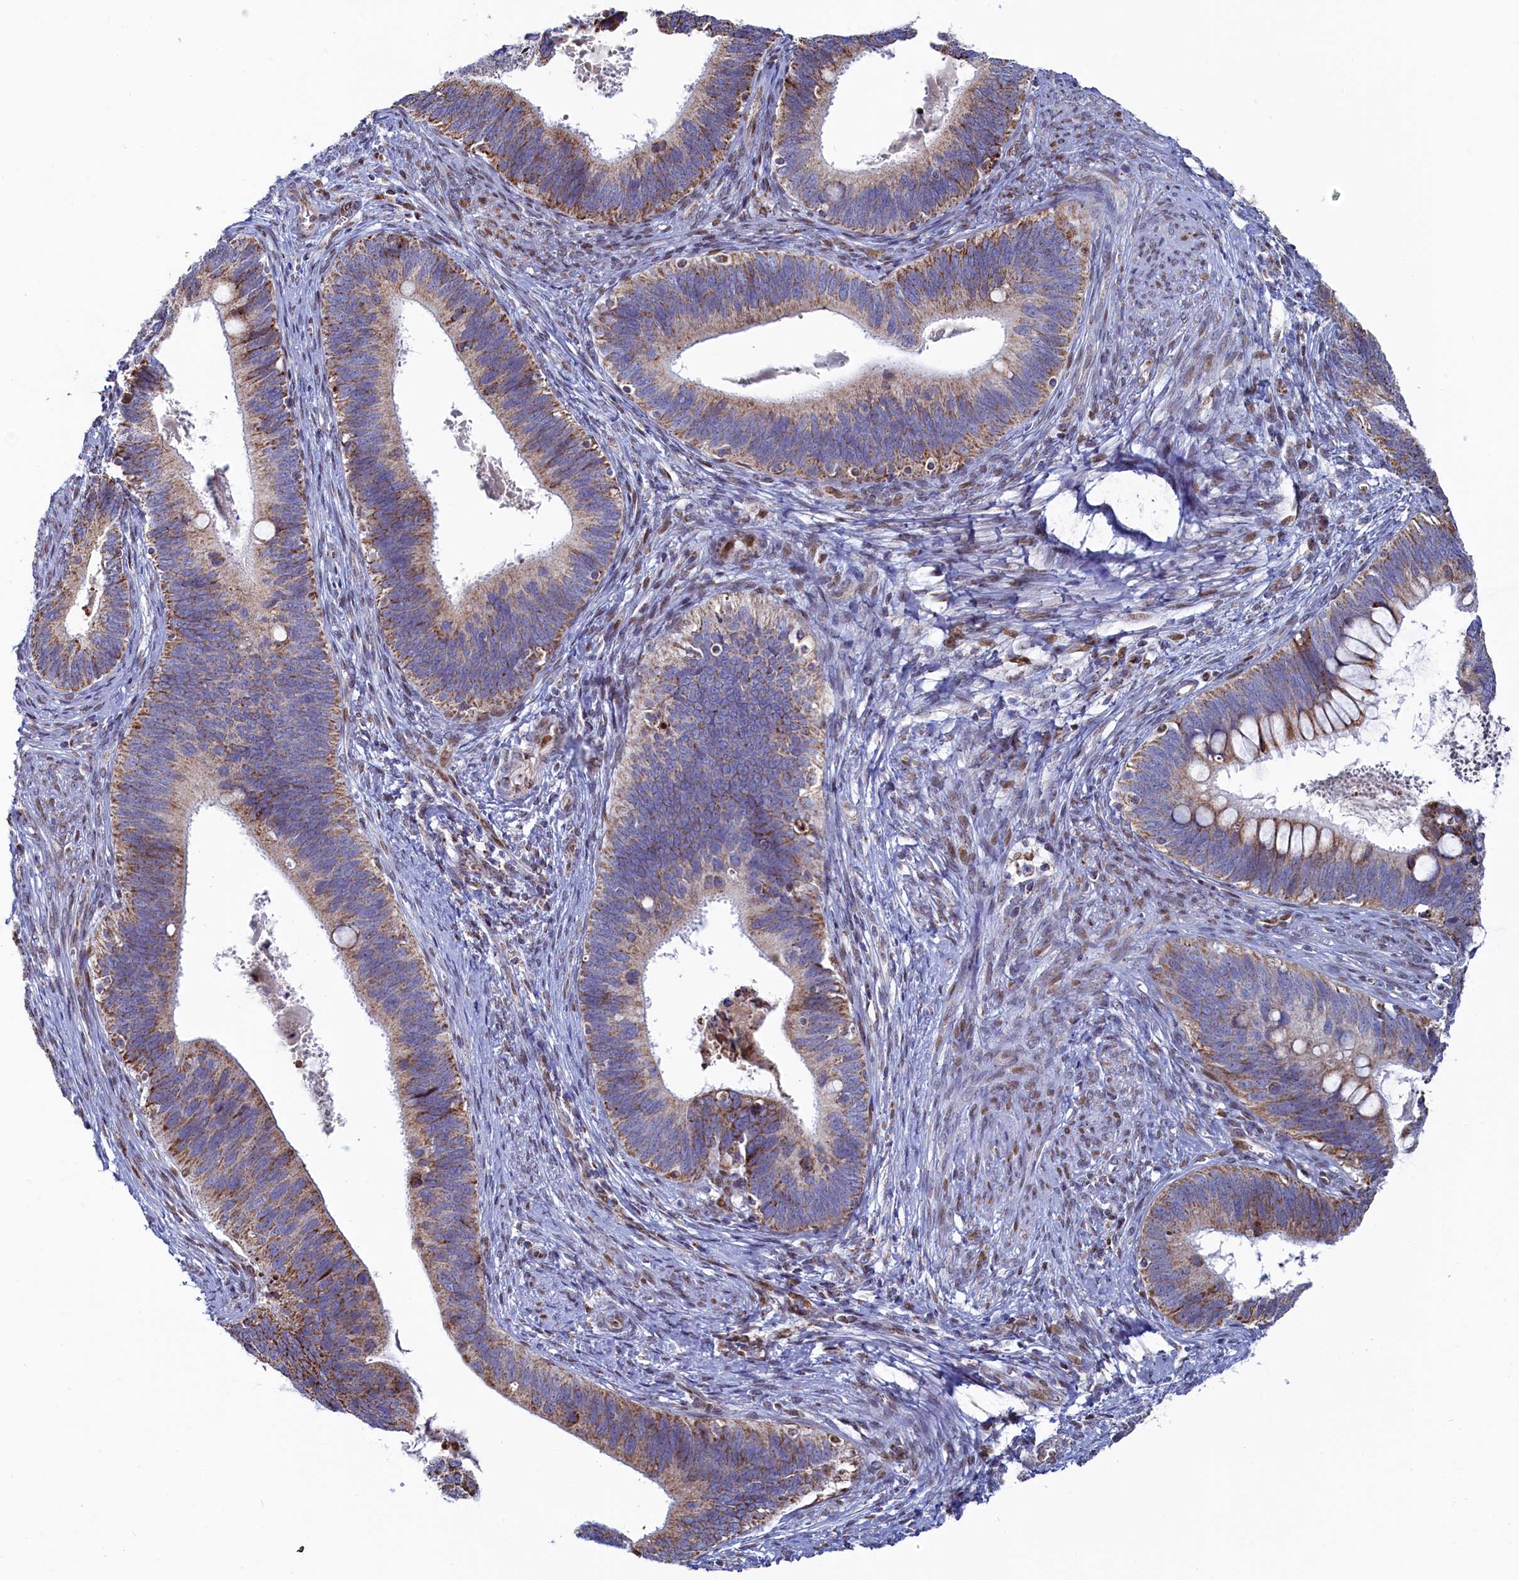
{"staining": {"intensity": "moderate", "quantity": ">75%", "location": "cytoplasmic/membranous"}, "tissue": "cervical cancer", "cell_type": "Tumor cells", "image_type": "cancer", "snomed": [{"axis": "morphology", "description": "Adenocarcinoma, NOS"}, {"axis": "topography", "description": "Cervix"}], "caption": "A histopathology image showing moderate cytoplasmic/membranous positivity in approximately >75% of tumor cells in cervical cancer (adenocarcinoma), as visualized by brown immunohistochemical staining.", "gene": "HDGFL3", "patient": {"sex": "female", "age": 42}}